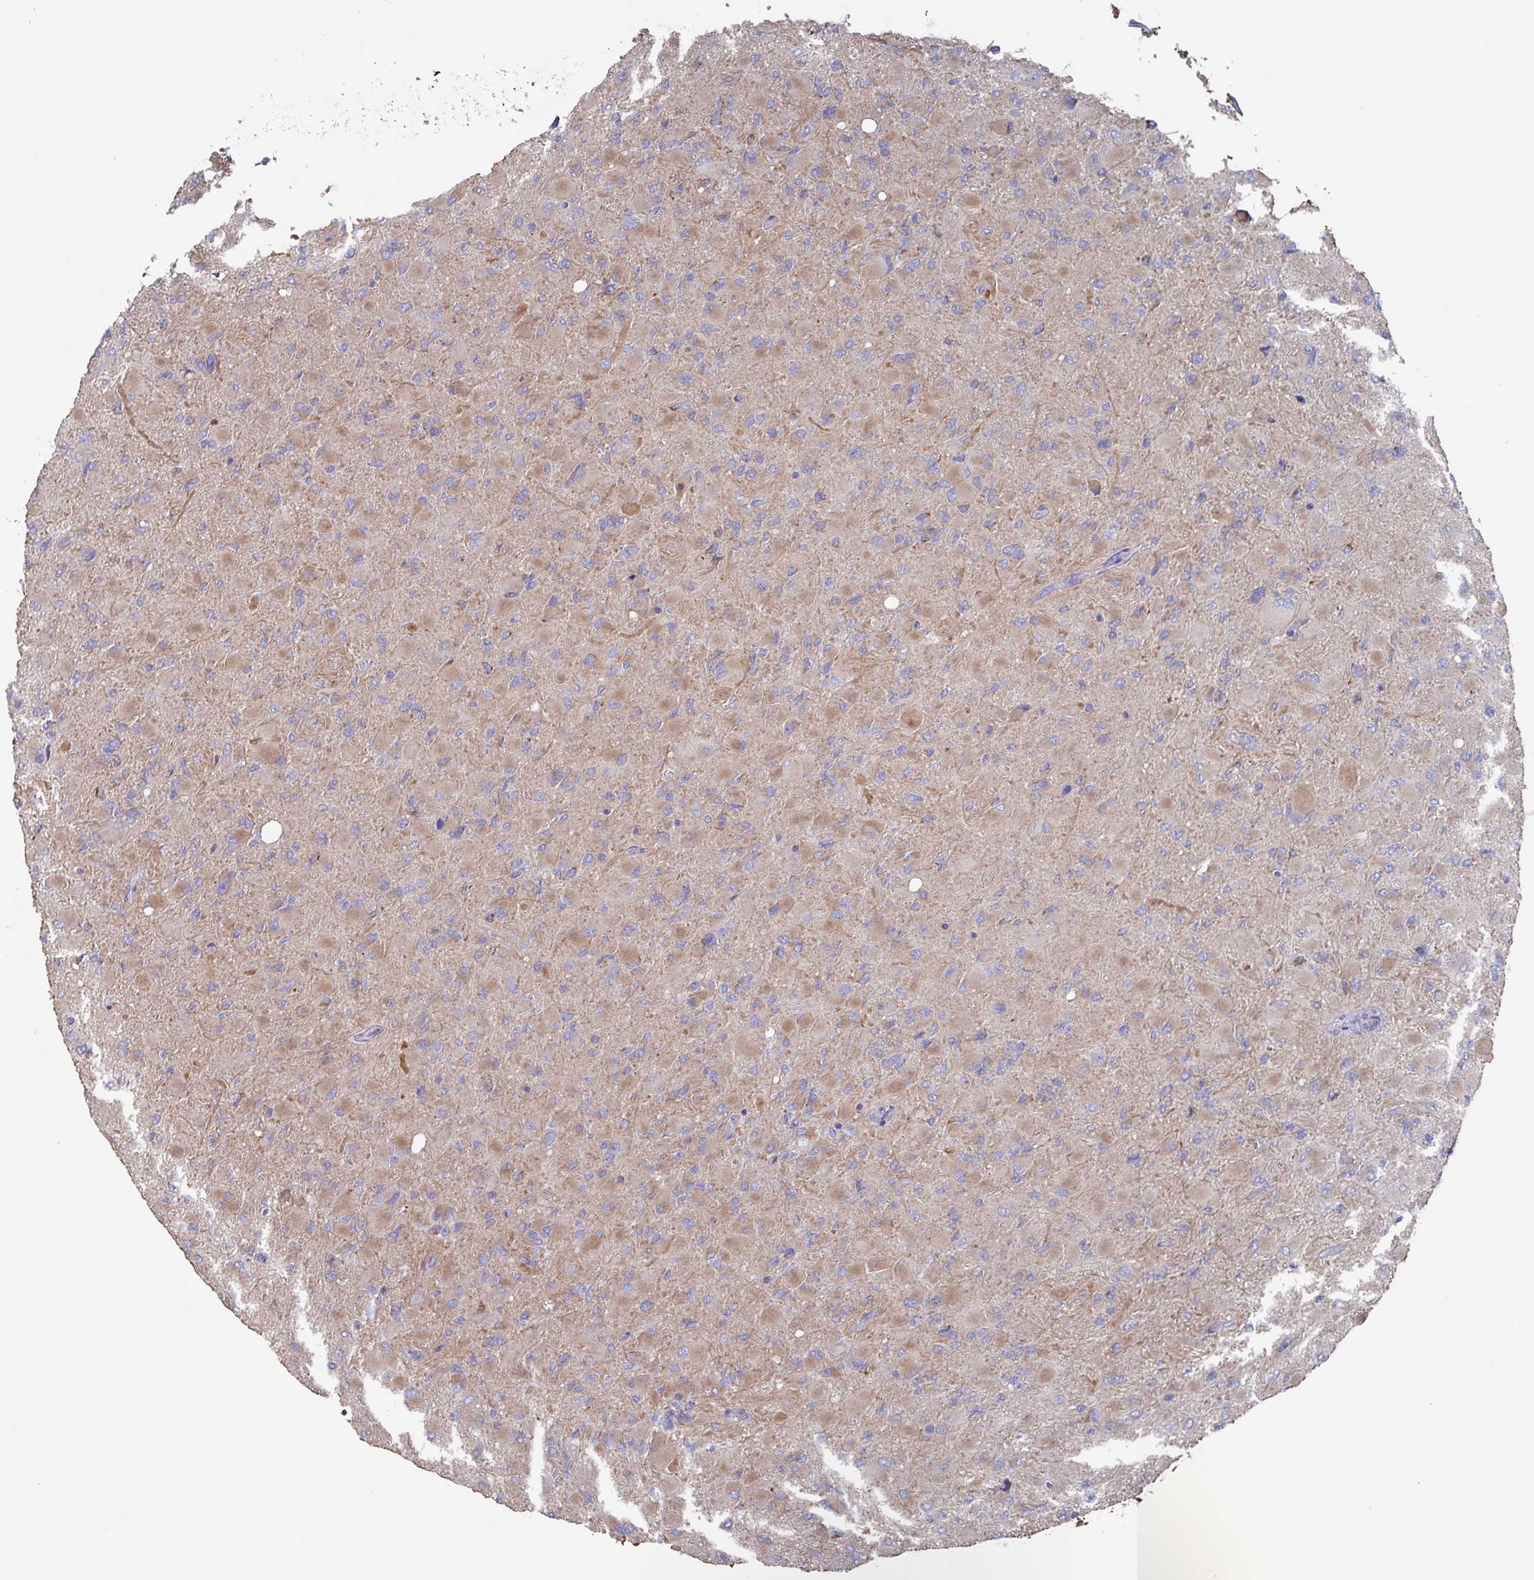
{"staining": {"intensity": "moderate", "quantity": "<25%", "location": "cytoplasmic/membranous"}, "tissue": "glioma", "cell_type": "Tumor cells", "image_type": "cancer", "snomed": [{"axis": "morphology", "description": "Glioma, malignant, High grade"}, {"axis": "topography", "description": "Cerebral cortex"}], "caption": "Human glioma stained for a protein (brown) exhibits moderate cytoplasmic/membranous positive expression in approximately <25% of tumor cells.", "gene": "UQCC2", "patient": {"sex": "female", "age": 36}}